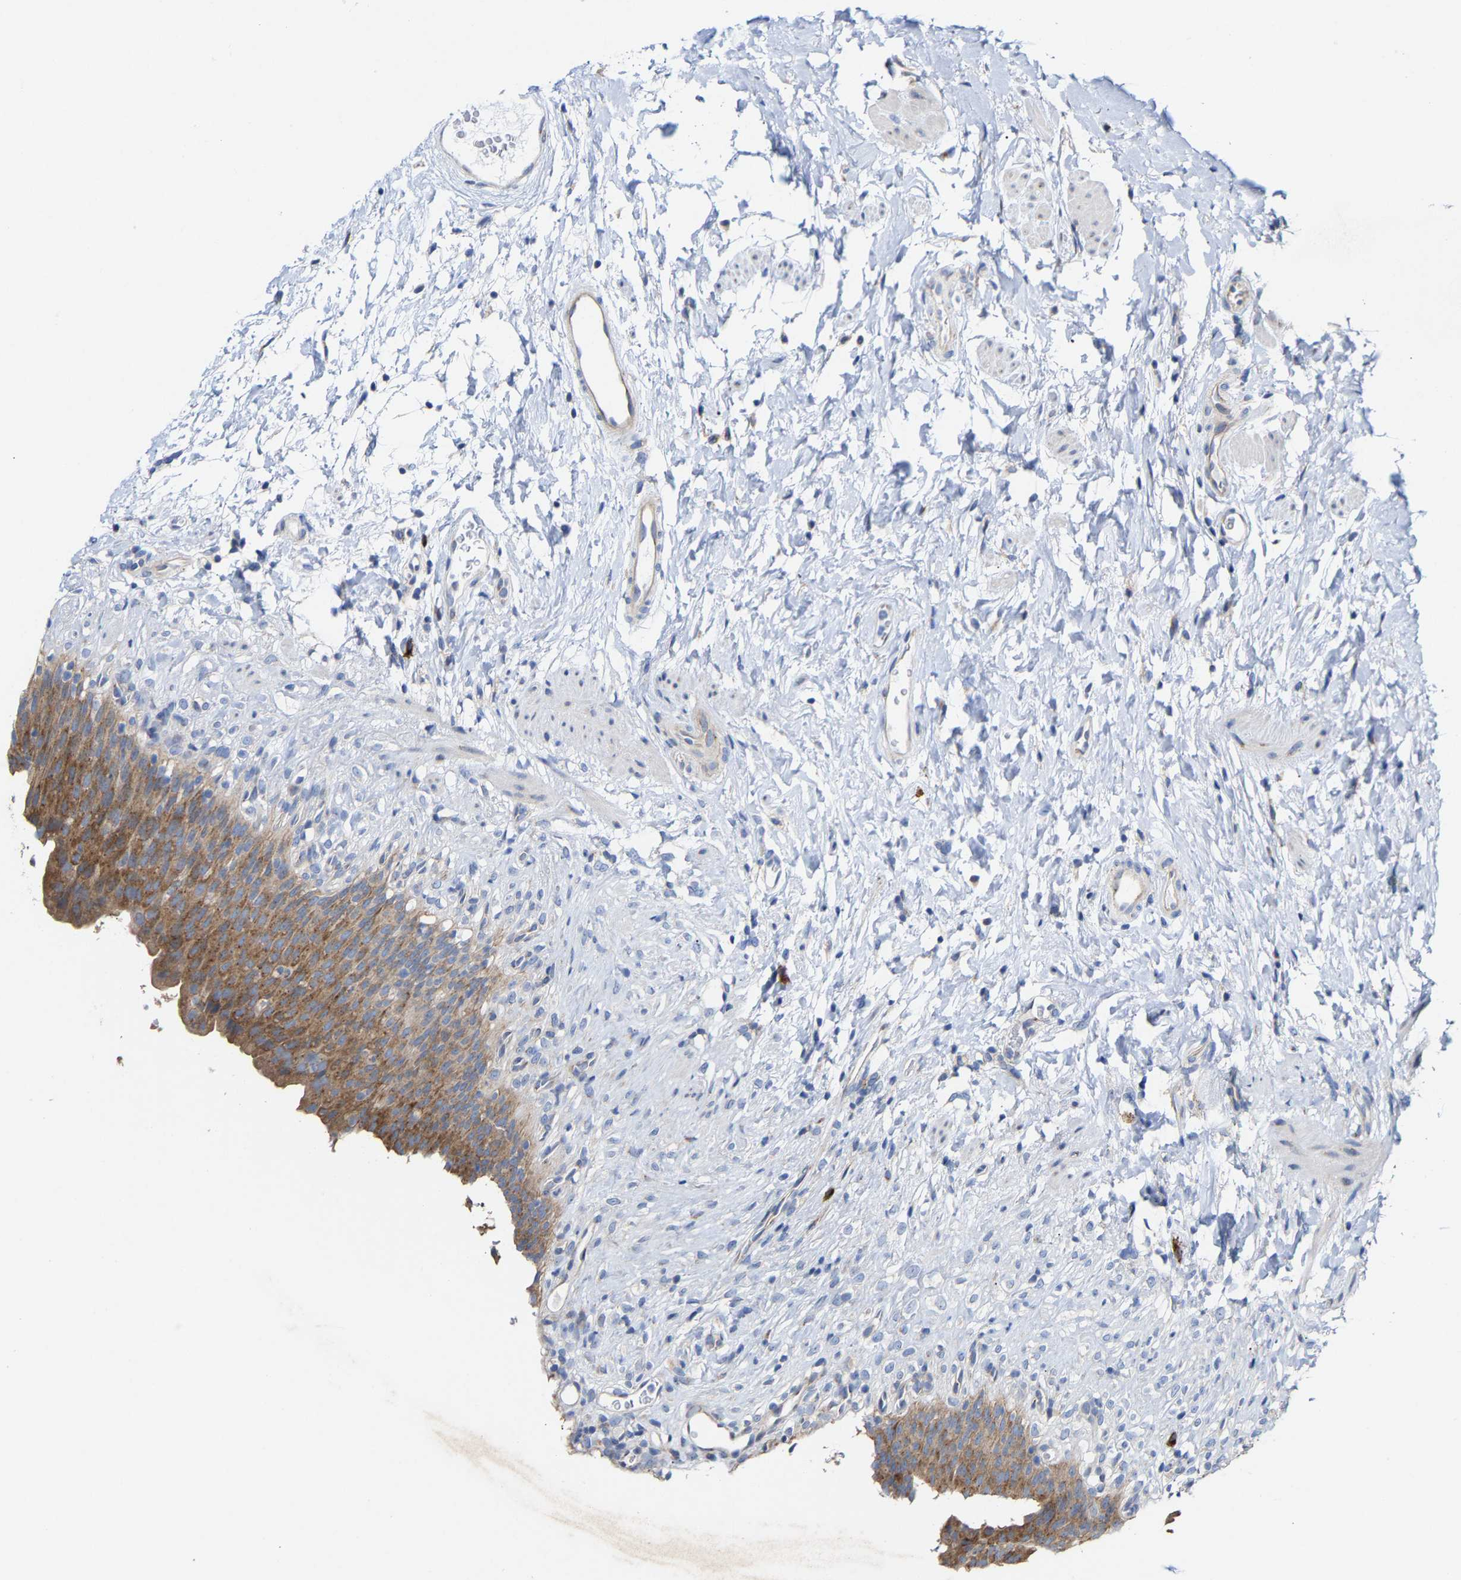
{"staining": {"intensity": "moderate", "quantity": ">75%", "location": "cytoplasmic/membranous"}, "tissue": "urinary bladder", "cell_type": "Urothelial cells", "image_type": "normal", "snomed": [{"axis": "morphology", "description": "Normal tissue, NOS"}, {"axis": "topography", "description": "Urinary bladder"}], "caption": "Immunohistochemical staining of unremarkable human urinary bladder demonstrates >75% levels of moderate cytoplasmic/membranous protein staining in approximately >75% of urothelial cells. Ihc stains the protein of interest in brown and the nuclei are stained blue.", "gene": "PPP1R15A", "patient": {"sex": "female", "age": 79}}